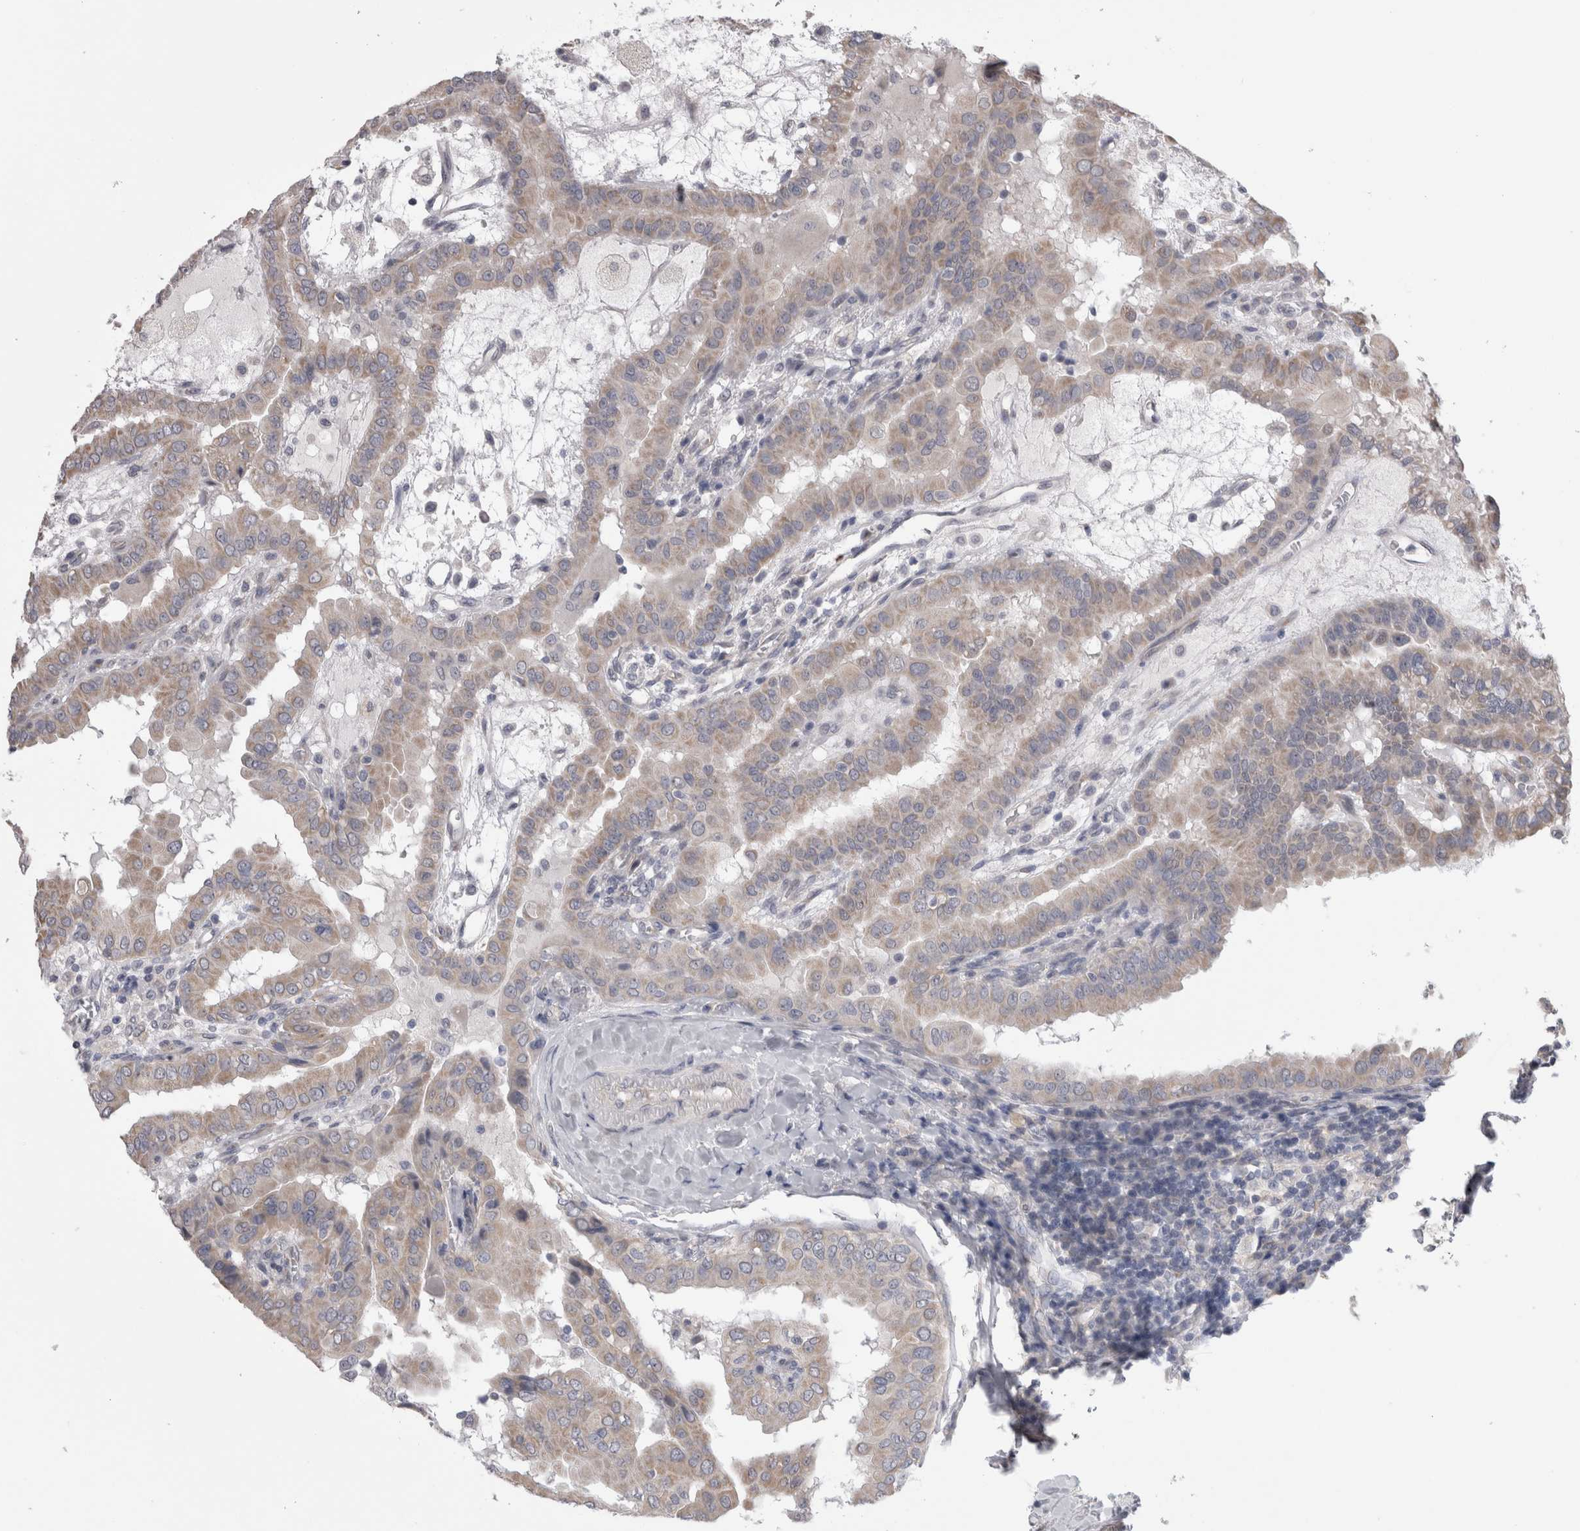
{"staining": {"intensity": "weak", "quantity": "<25%", "location": "cytoplasmic/membranous"}, "tissue": "thyroid cancer", "cell_type": "Tumor cells", "image_type": "cancer", "snomed": [{"axis": "morphology", "description": "Papillary adenocarcinoma, NOS"}, {"axis": "topography", "description": "Thyroid gland"}], "caption": "Thyroid papillary adenocarcinoma was stained to show a protein in brown. There is no significant expression in tumor cells. Brightfield microscopy of IHC stained with DAB (brown) and hematoxylin (blue), captured at high magnification.", "gene": "ARHGAP29", "patient": {"sex": "male", "age": 33}}